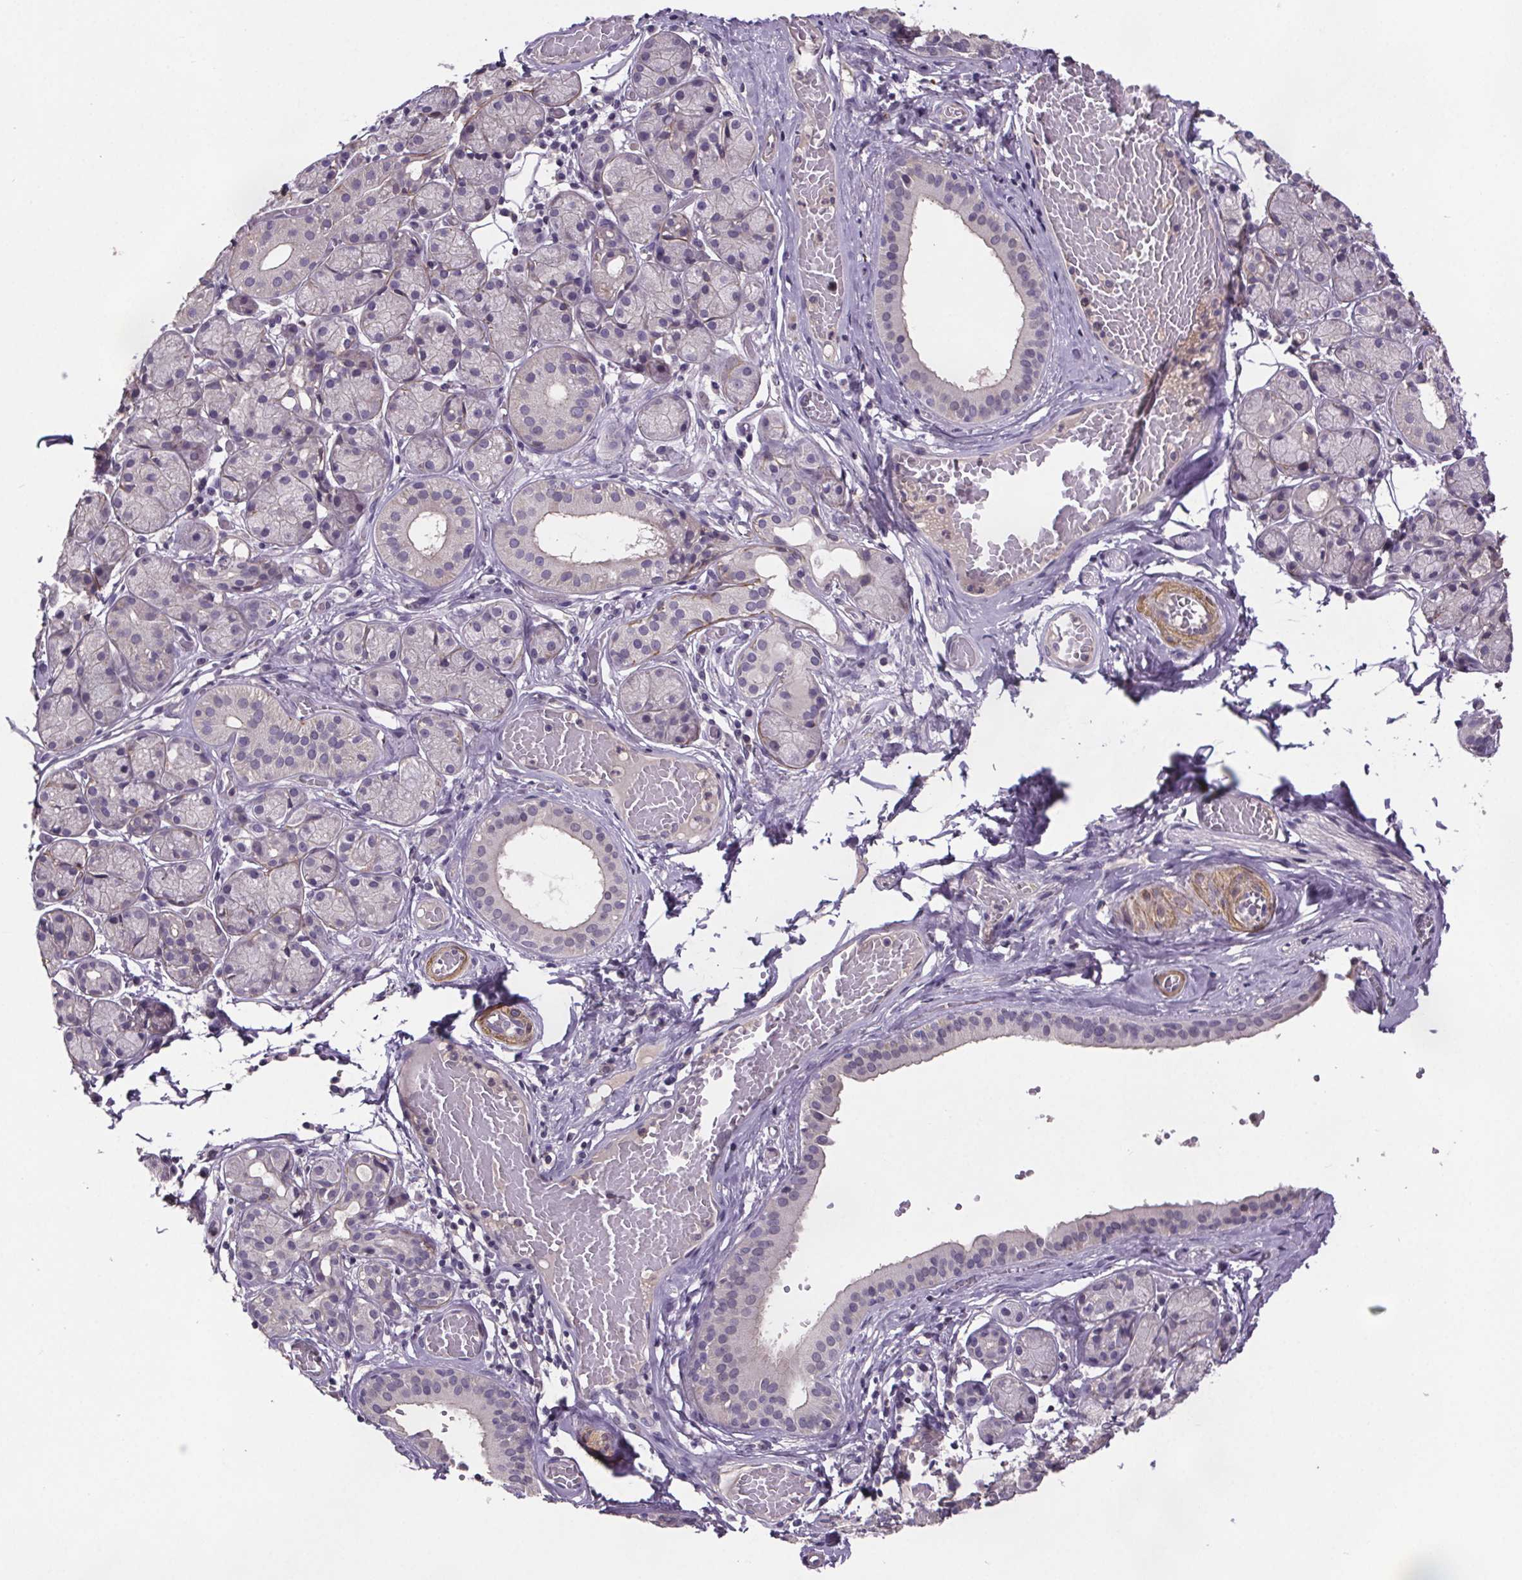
{"staining": {"intensity": "negative", "quantity": "none", "location": "none"}, "tissue": "salivary gland", "cell_type": "Glandular cells", "image_type": "normal", "snomed": [{"axis": "morphology", "description": "Normal tissue, NOS"}, {"axis": "topography", "description": "Salivary gland"}, {"axis": "topography", "description": "Peripheral nerve tissue"}], "caption": "Immunohistochemistry (IHC) photomicrograph of benign salivary gland: salivary gland stained with DAB exhibits no significant protein expression in glandular cells. Brightfield microscopy of IHC stained with DAB (3,3'-diaminobenzidine) (brown) and hematoxylin (blue), captured at high magnification.", "gene": "CLN3", "patient": {"sex": "male", "age": 71}}